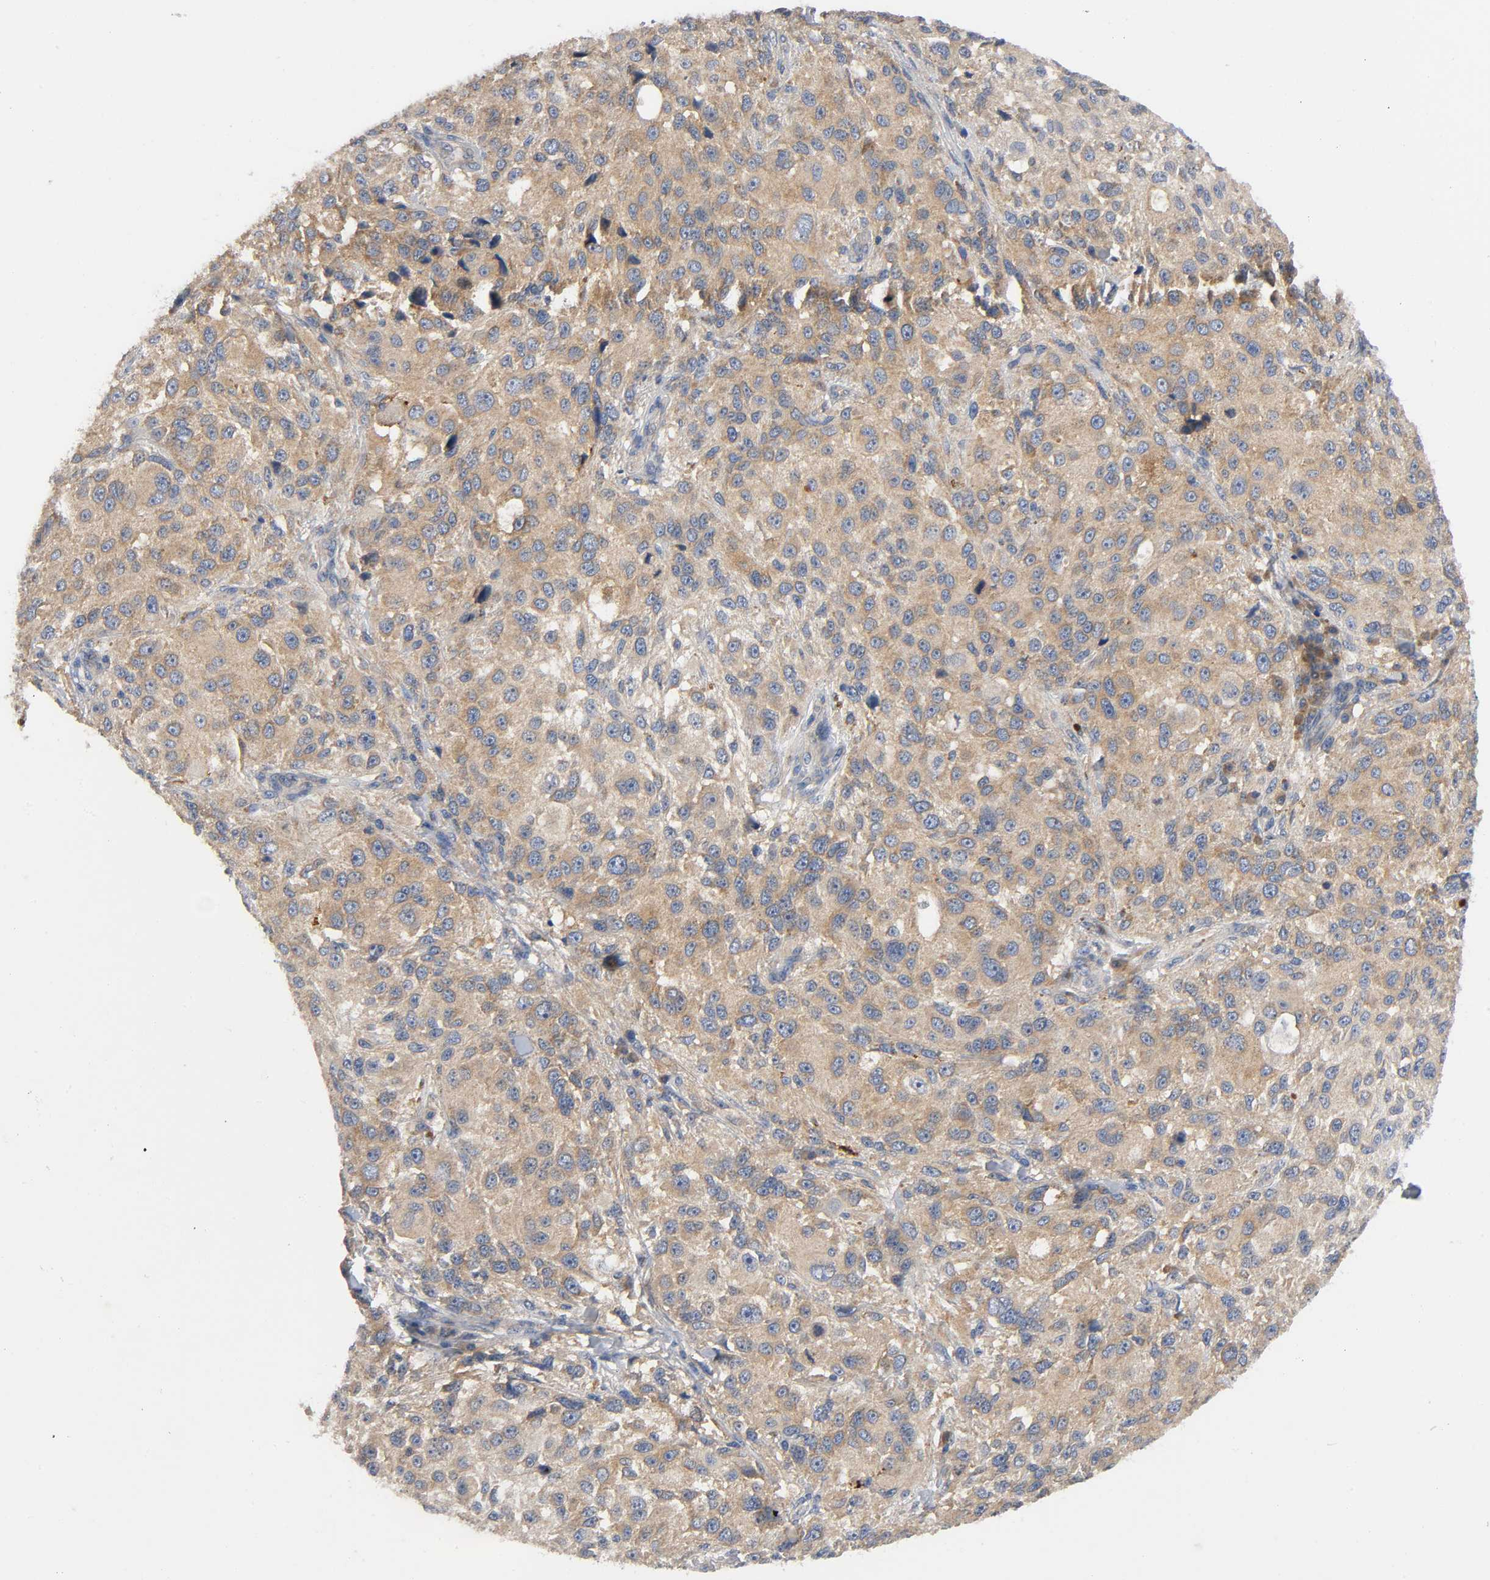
{"staining": {"intensity": "moderate", "quantity": ">75%", "location": "cytoplasmic/membranous"}, "tissue": "melanoma", "cell_type": "Tumor cells", "image_type": "cancer", "snomed": [{"axis": "morphology", "description": "Necrosis, NOS"}, {"axis": "morphology", "description": "Malignant melanoma, NOS"}, {"axis": "topography", "description": "Skin"}], "caption": "The micrograph exhibits a brown stain indicating the presence of a protein in the cytoplasmic/membranous of tumor cells in melanoma.", "gene": "HDAC6", "patient": {"sex": "female", "age": 87}}